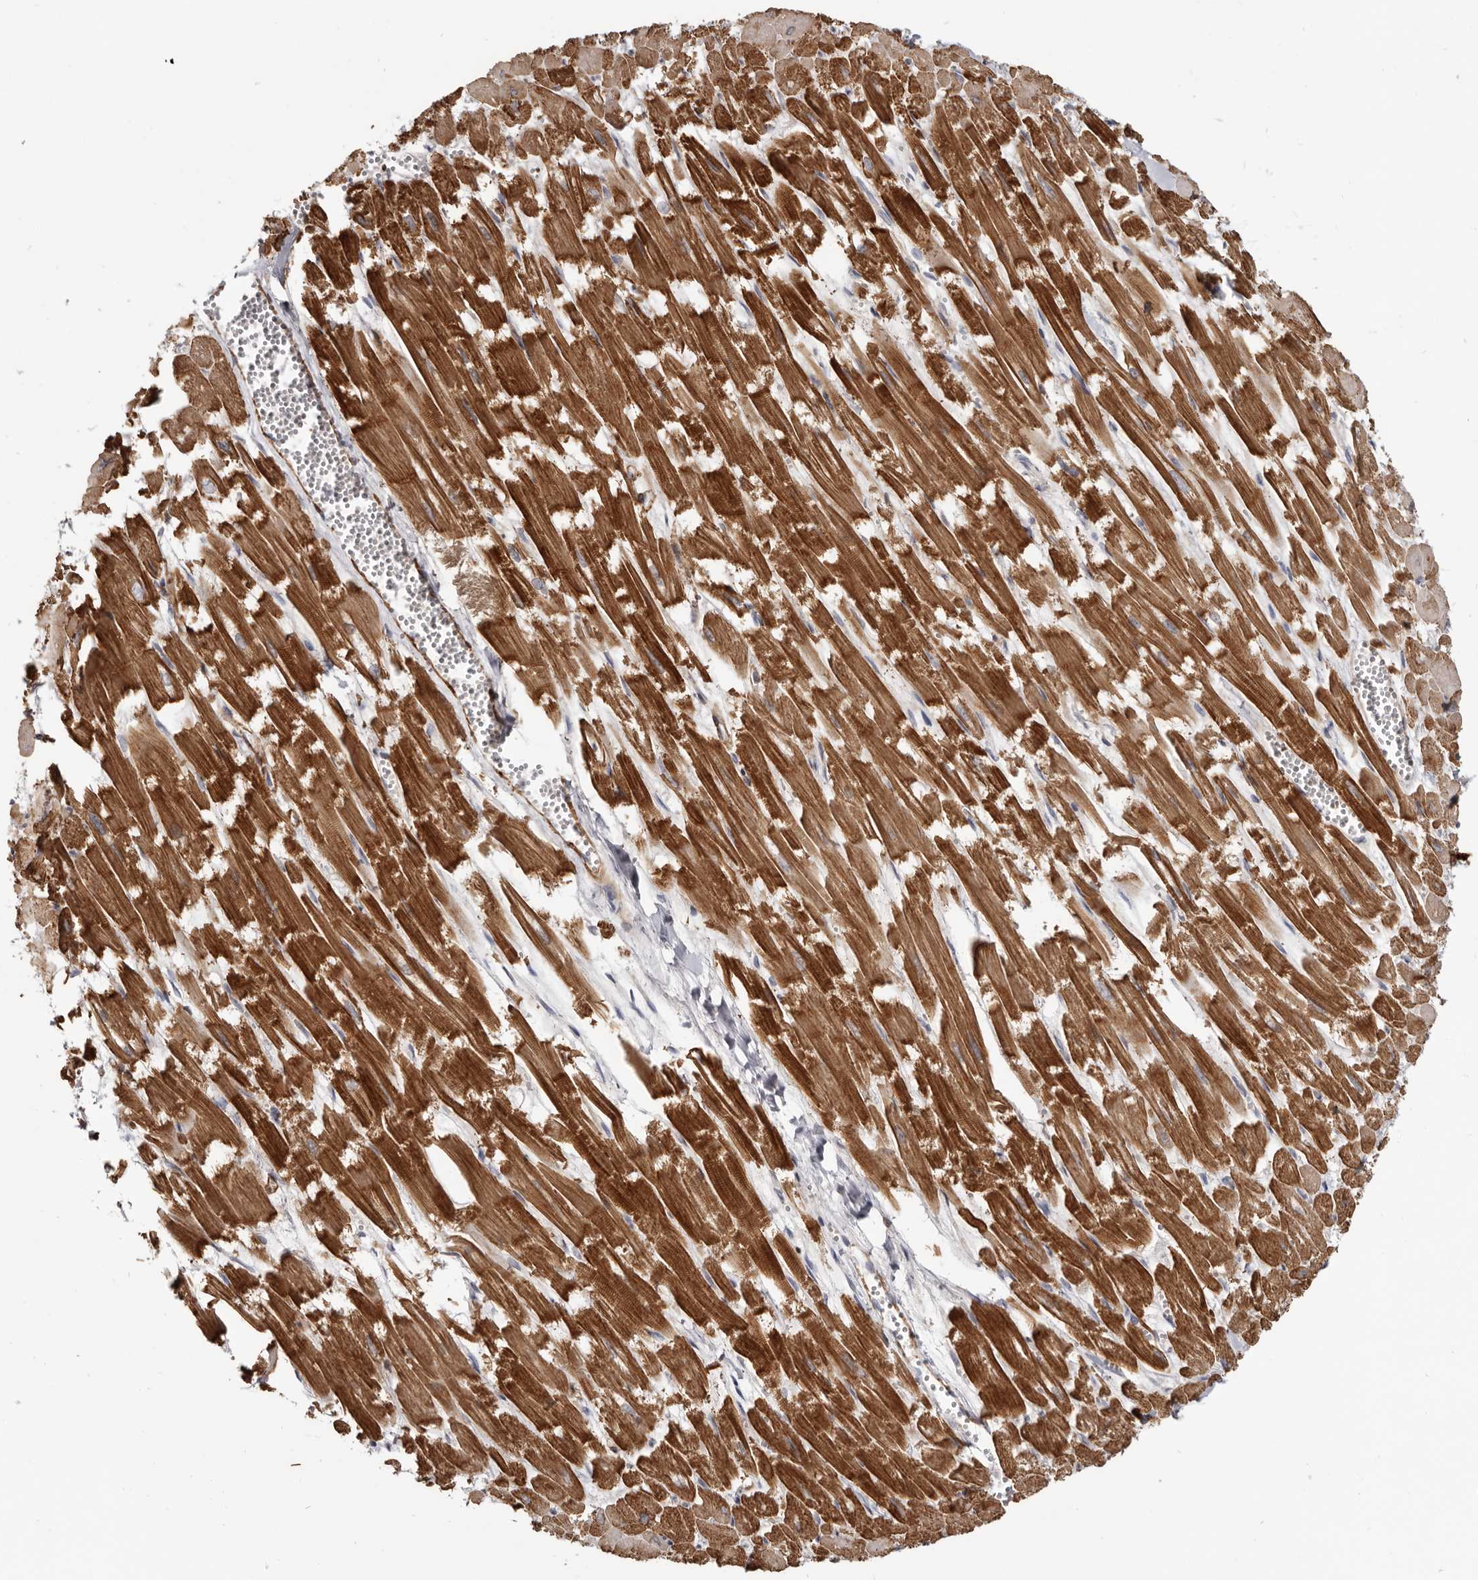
{"staining": {"intensity": "strong", "quantity": "25%-75%", "location": "cytoplasmic/membranous"}, "tissue": "heart muscle", "cell_type": "Cardiomyocytes", "image_type": "normal", "snomed": [{"axis": "morphology", "description": "Normal tissue, NOS"}, {"axis": "topography", "description": "Heart"}], "caption": "Brown immunohistochemical staining in unremarkable human heart muscle shows strong cytoplasmic/membranous staining in about 25%-75% of cardiomyocytes. (DAB (3,3'-diaminobenzidine) = brown stain, brightfield microscopy at high magnification).", "gene": "CGN", "patient": {"sex": "male", "age": 54}}